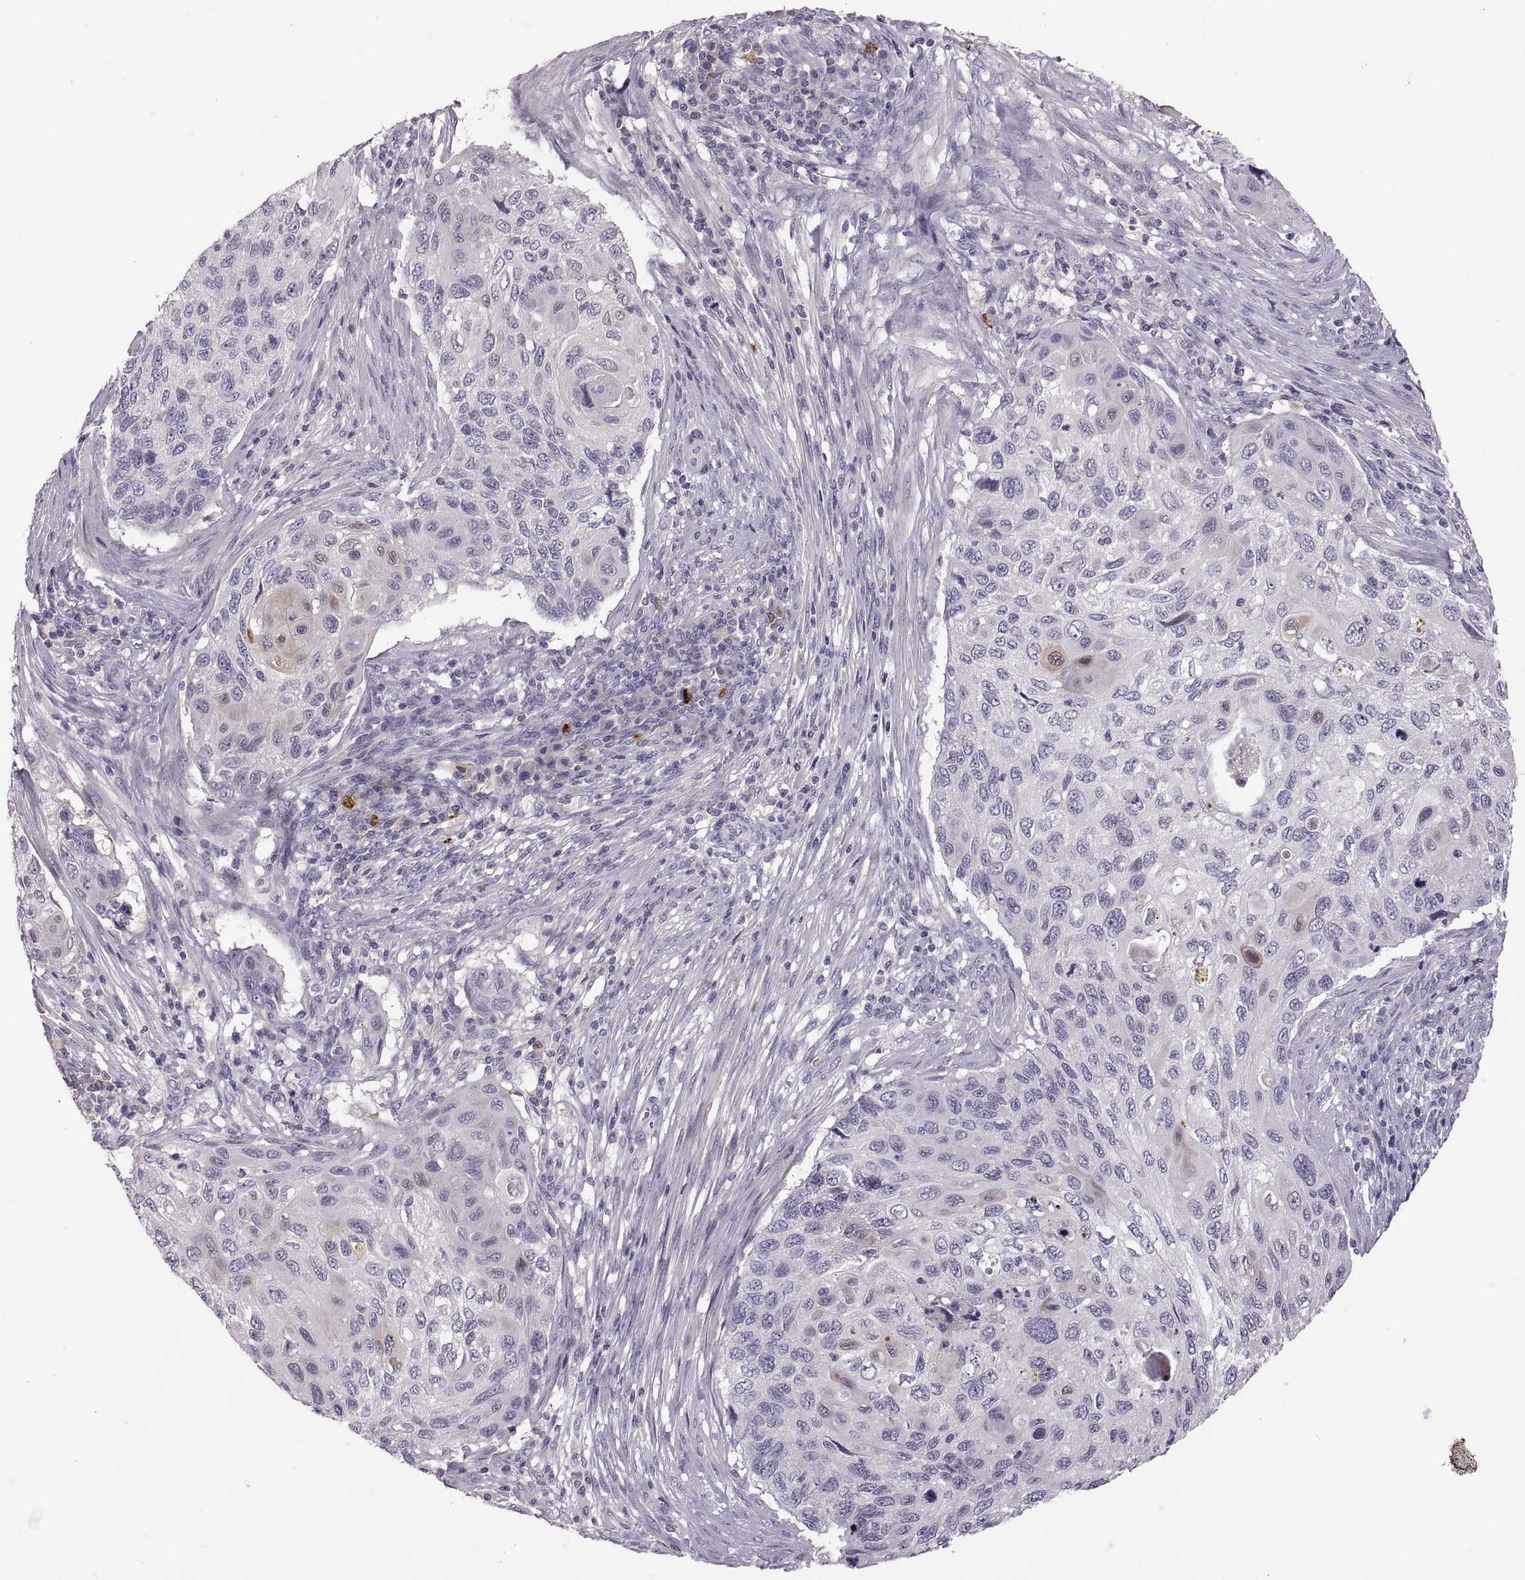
{"staining": {"intensity": "negative", "quantity": "none", "location": "none"}, "tissue": "cervical cancer", "cell_type": "Tumor cells", "image_type": "cancer", "snomed": [{"axis": "morphology", "description": "Squamous cell carcinoma, NOS"}, {"axis": "topography", "description": "Cervix"}], "caption": "This is a photomicrograph of immunohistochemistry (IHC) staining of squamous cell carcinoma (cervical), which shows no expression in tumor cells.", "gene": "WFDC8", "patient": {"sex": "female", "age": 70}}